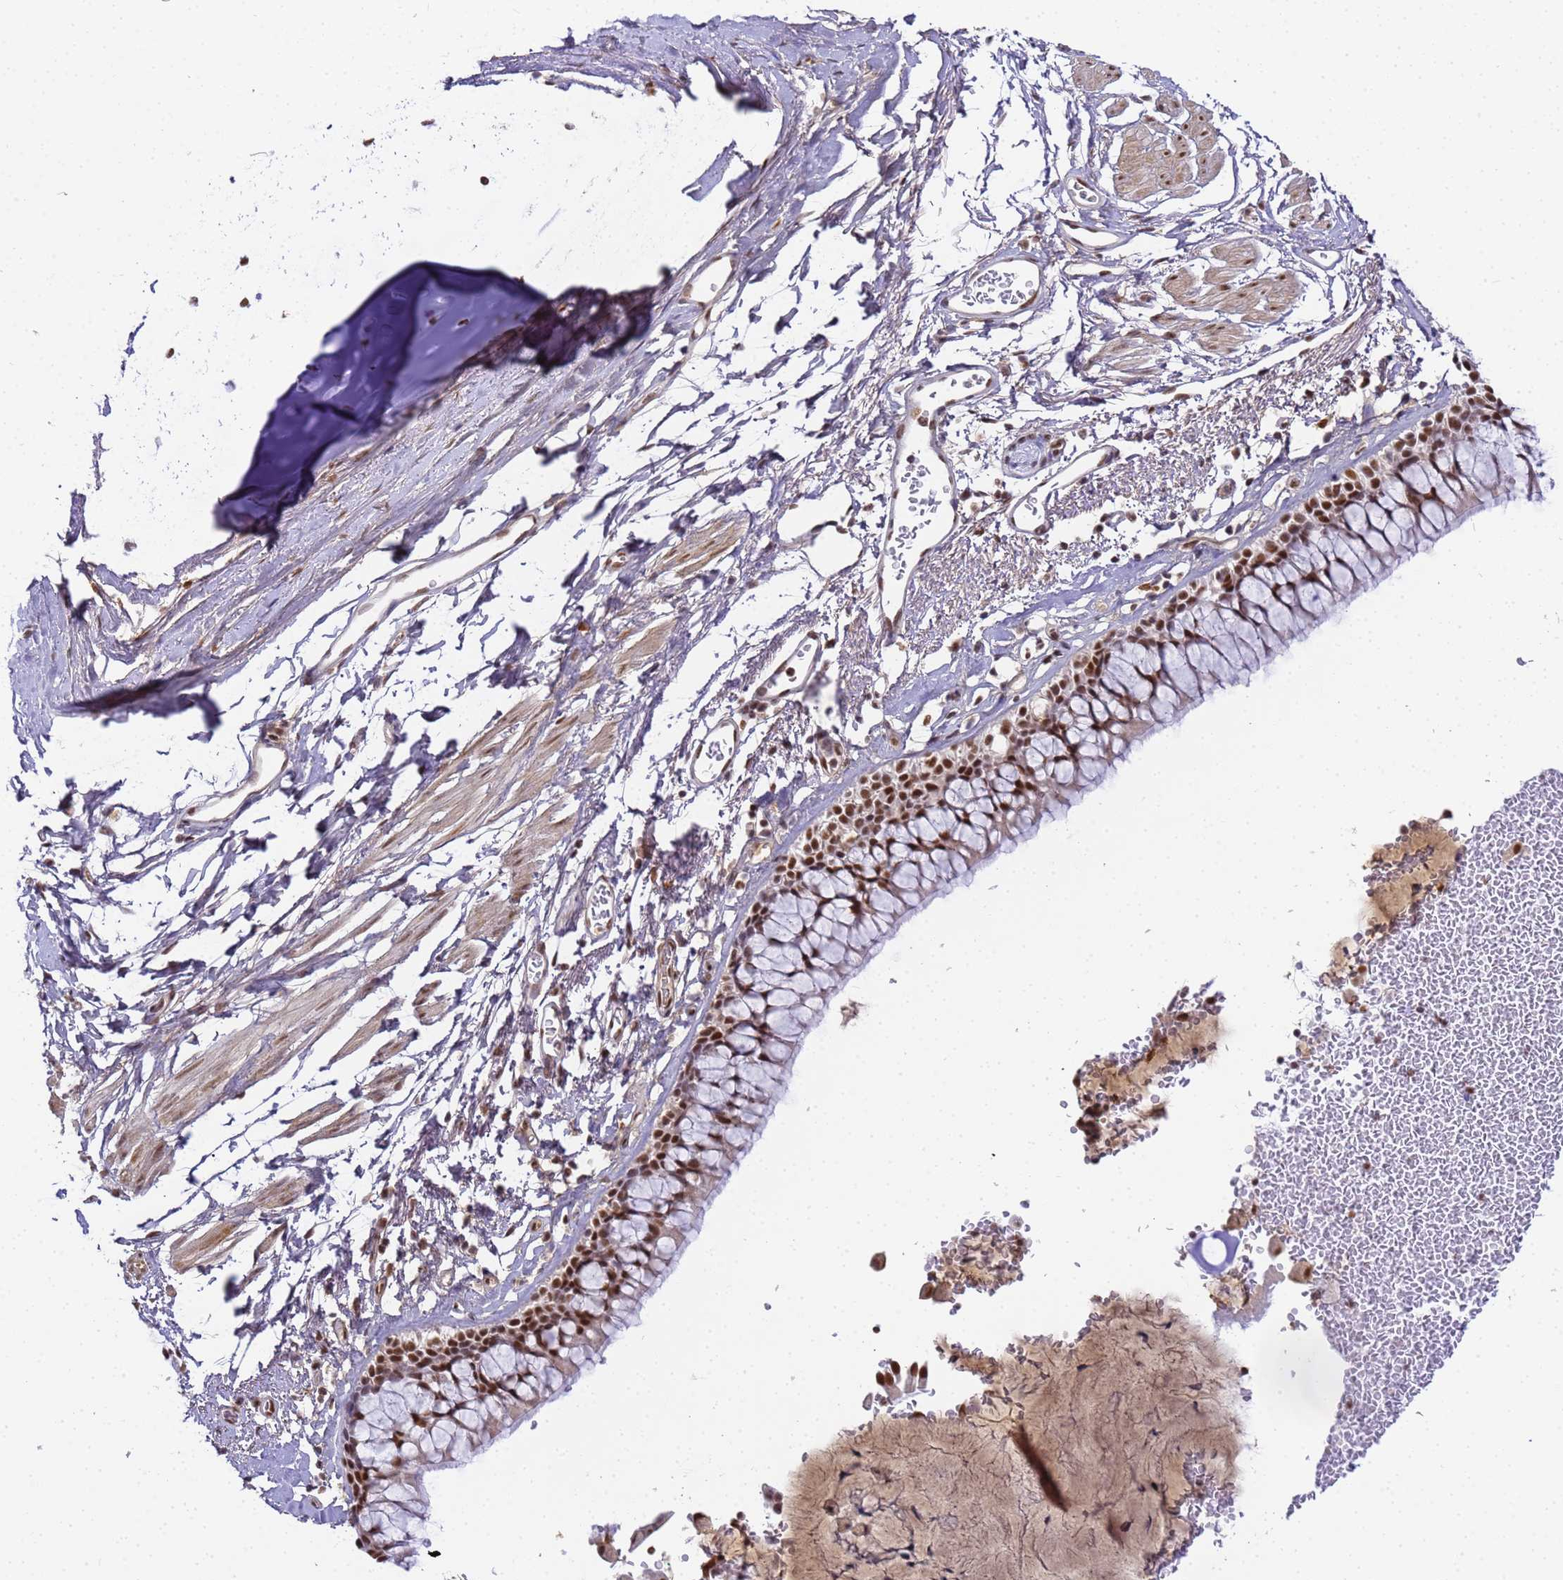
{"staining": {"intensity": "strong", "quantity": ">75%", "location": "nuclear"}, "tissue": "bronchus", "cell_type": "Respiratory epithelial cells", "image_type": "normal", "snomed": [{"axis": "morphology", "description": "Normal tissue, NOS"}, {"axis": "morphology", "description": "Inflammation, NOS"}, {"axis": "topography", "description": "Cartilage tissue"}, {"axis": "topography", "description": "Bronchus"}, {"axis": "topography", "description": "Lung"}], "caption": "Protein positivity by IHC exhibits strong nuclear positivity in approximately >75% of respiratory epithelial cells in unremarkable bronchus. (Brightfield microscopy of DAB IHC at high magnification).", "gene": "RBM12", "patient": {"sex": "female", "age": 64}}